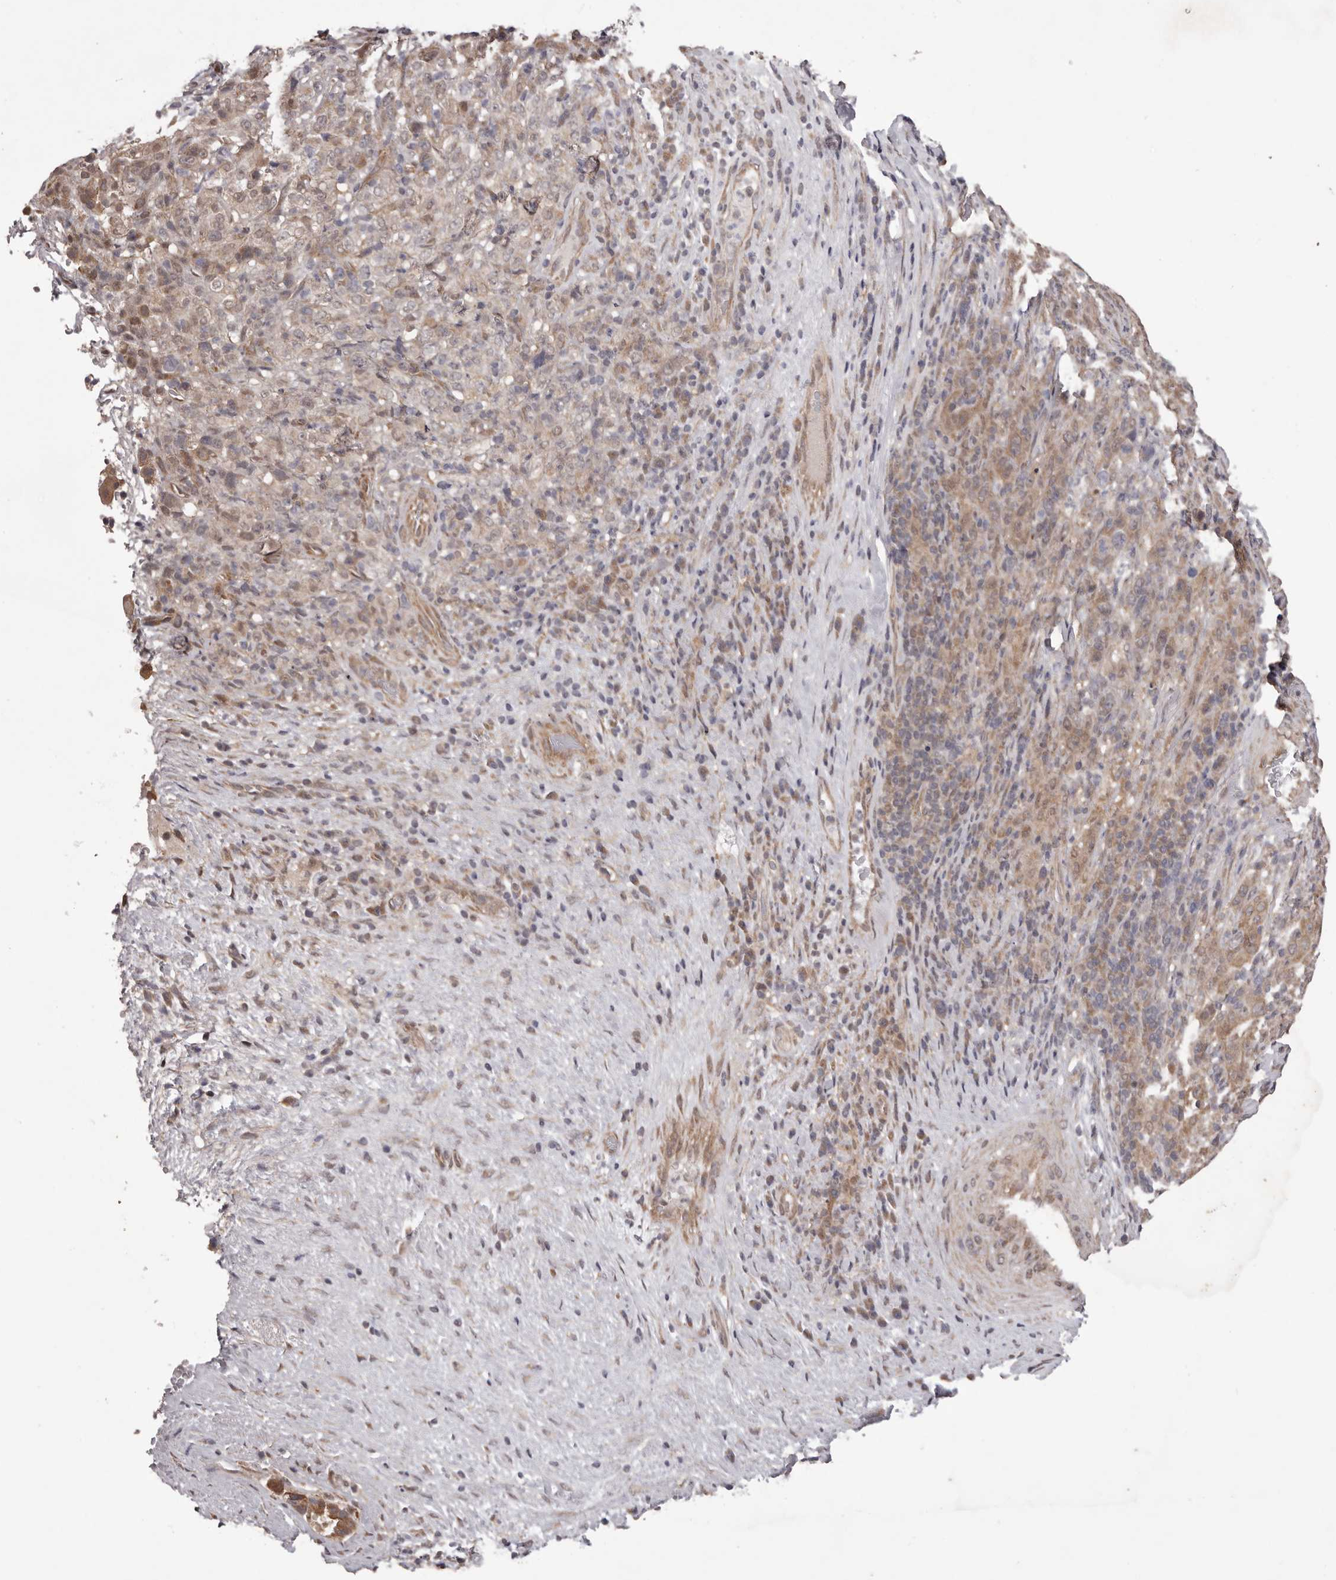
{"staining": {"intensity": "weak", "quantity": ">75%", "location": "cytoplasmic/membranous,nuclear"}, "tissue": "pancreatic cancer", "cell_type": "Tumor cells", "image_type": "cancer", "snomed": [{"axis": "morphology", "description": "Adenocarcinoma, NOS"}, {"axis": "topography", "description": "Pancreas"}], "caption": "Protein positivity by immunohistochemistry (IHC) shows weak cytoplasmic/membranous and nuclear positivity in about >75% of tumor cells in pancreatic cancer.", "gene": "CELF3", "patient": {"sex": "male", "age": 63}}